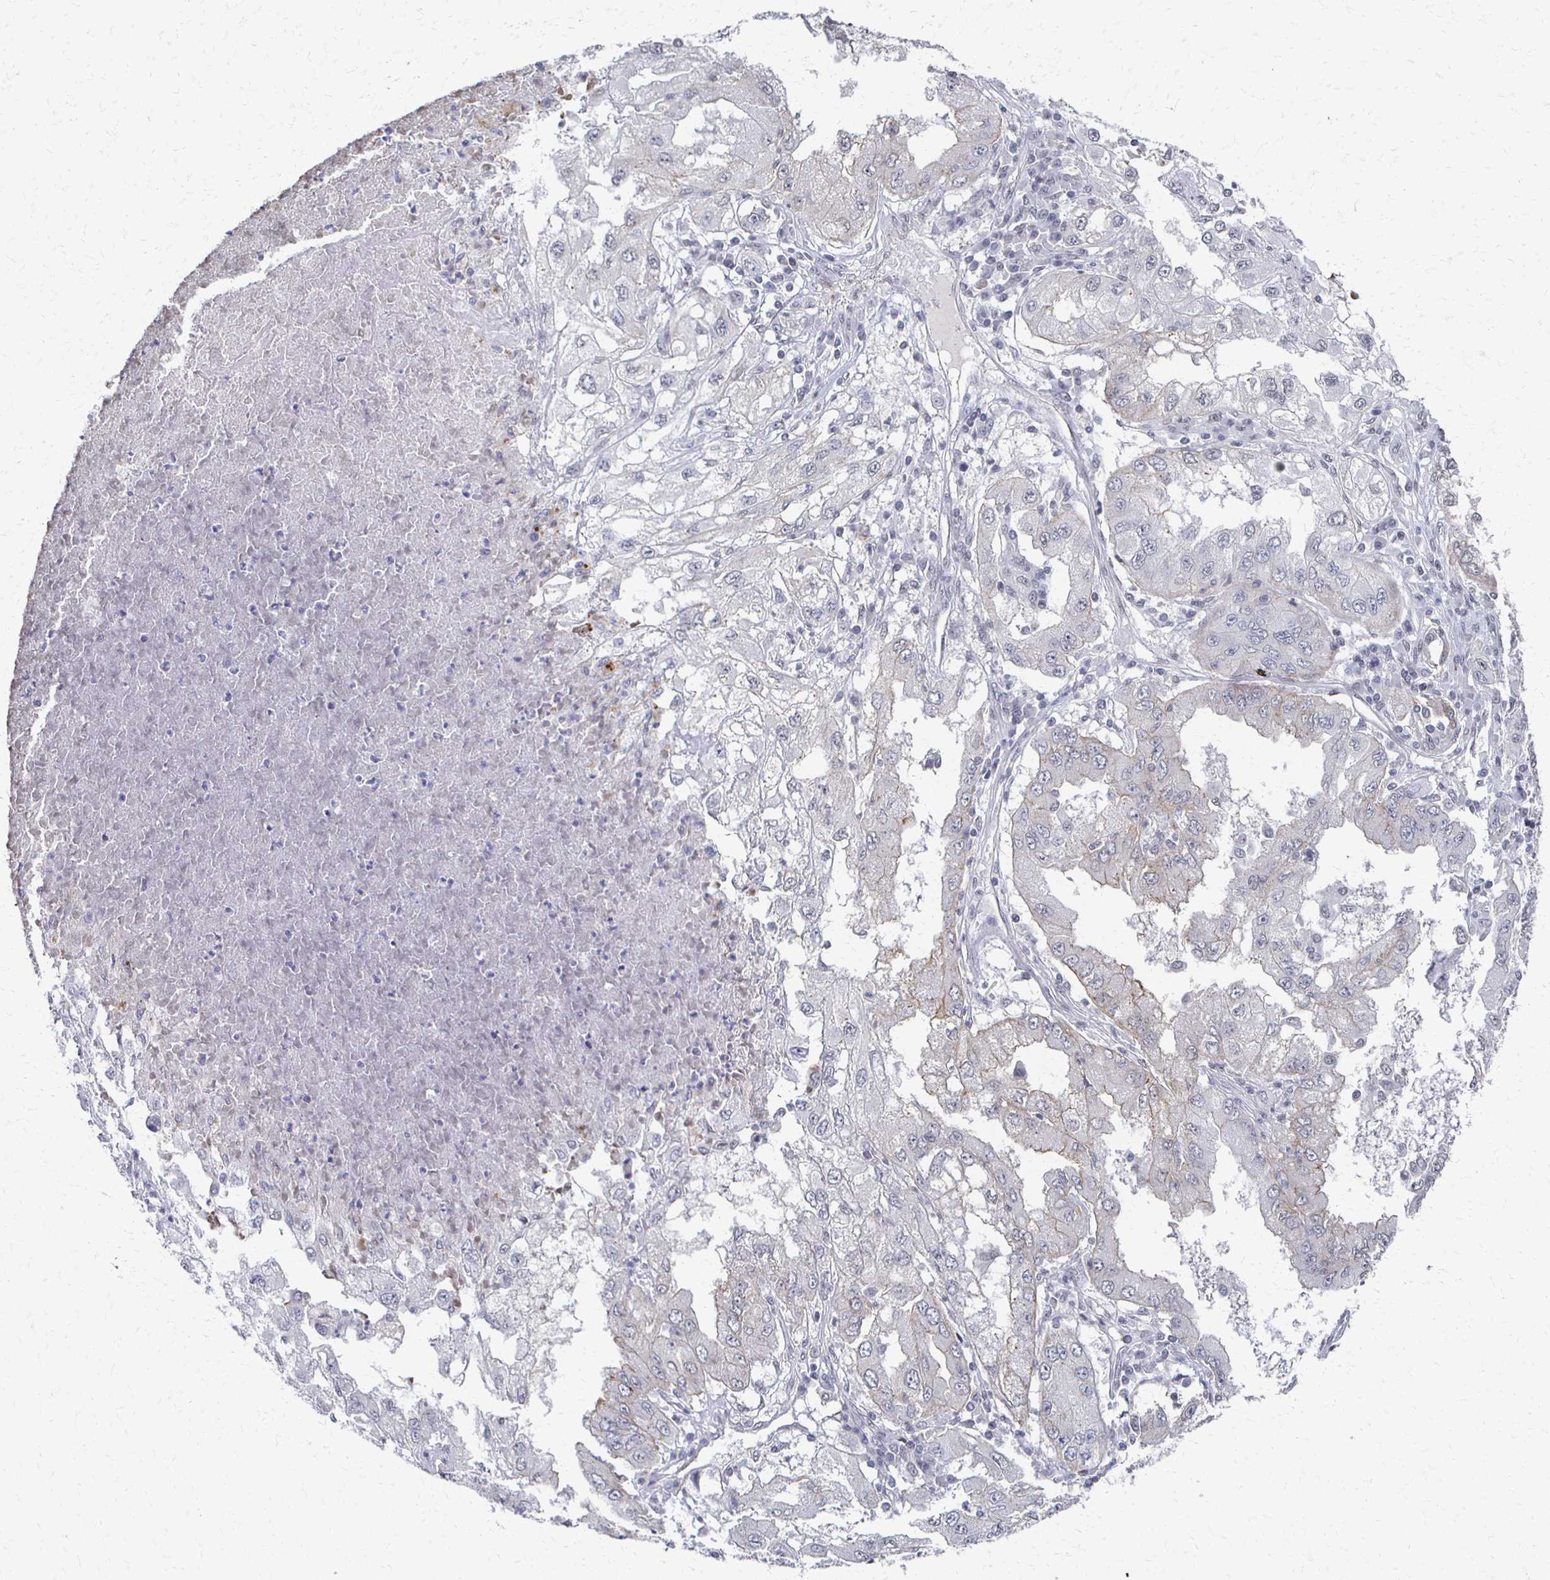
{"staining": {"intensity": "negative", "quantity": "none", "location": "none"}, "tissue": "lung cancer", "cell_type": "Tumor cells", "image_type": "cancer", "snomed": [{"axis": "morphology", "description": "Adenocarcinoma, NOS"}, {"axis": "morphology", "description": "Adenocarcinoma primary or metastatic"}, {"axis": "topography", "description": "Lung"}], "caption": "The photomicrograph shows no staining of tumor cells in lung cancer.", "gene": "DAB1", "patient": {"sex": "male", "age": 74}}